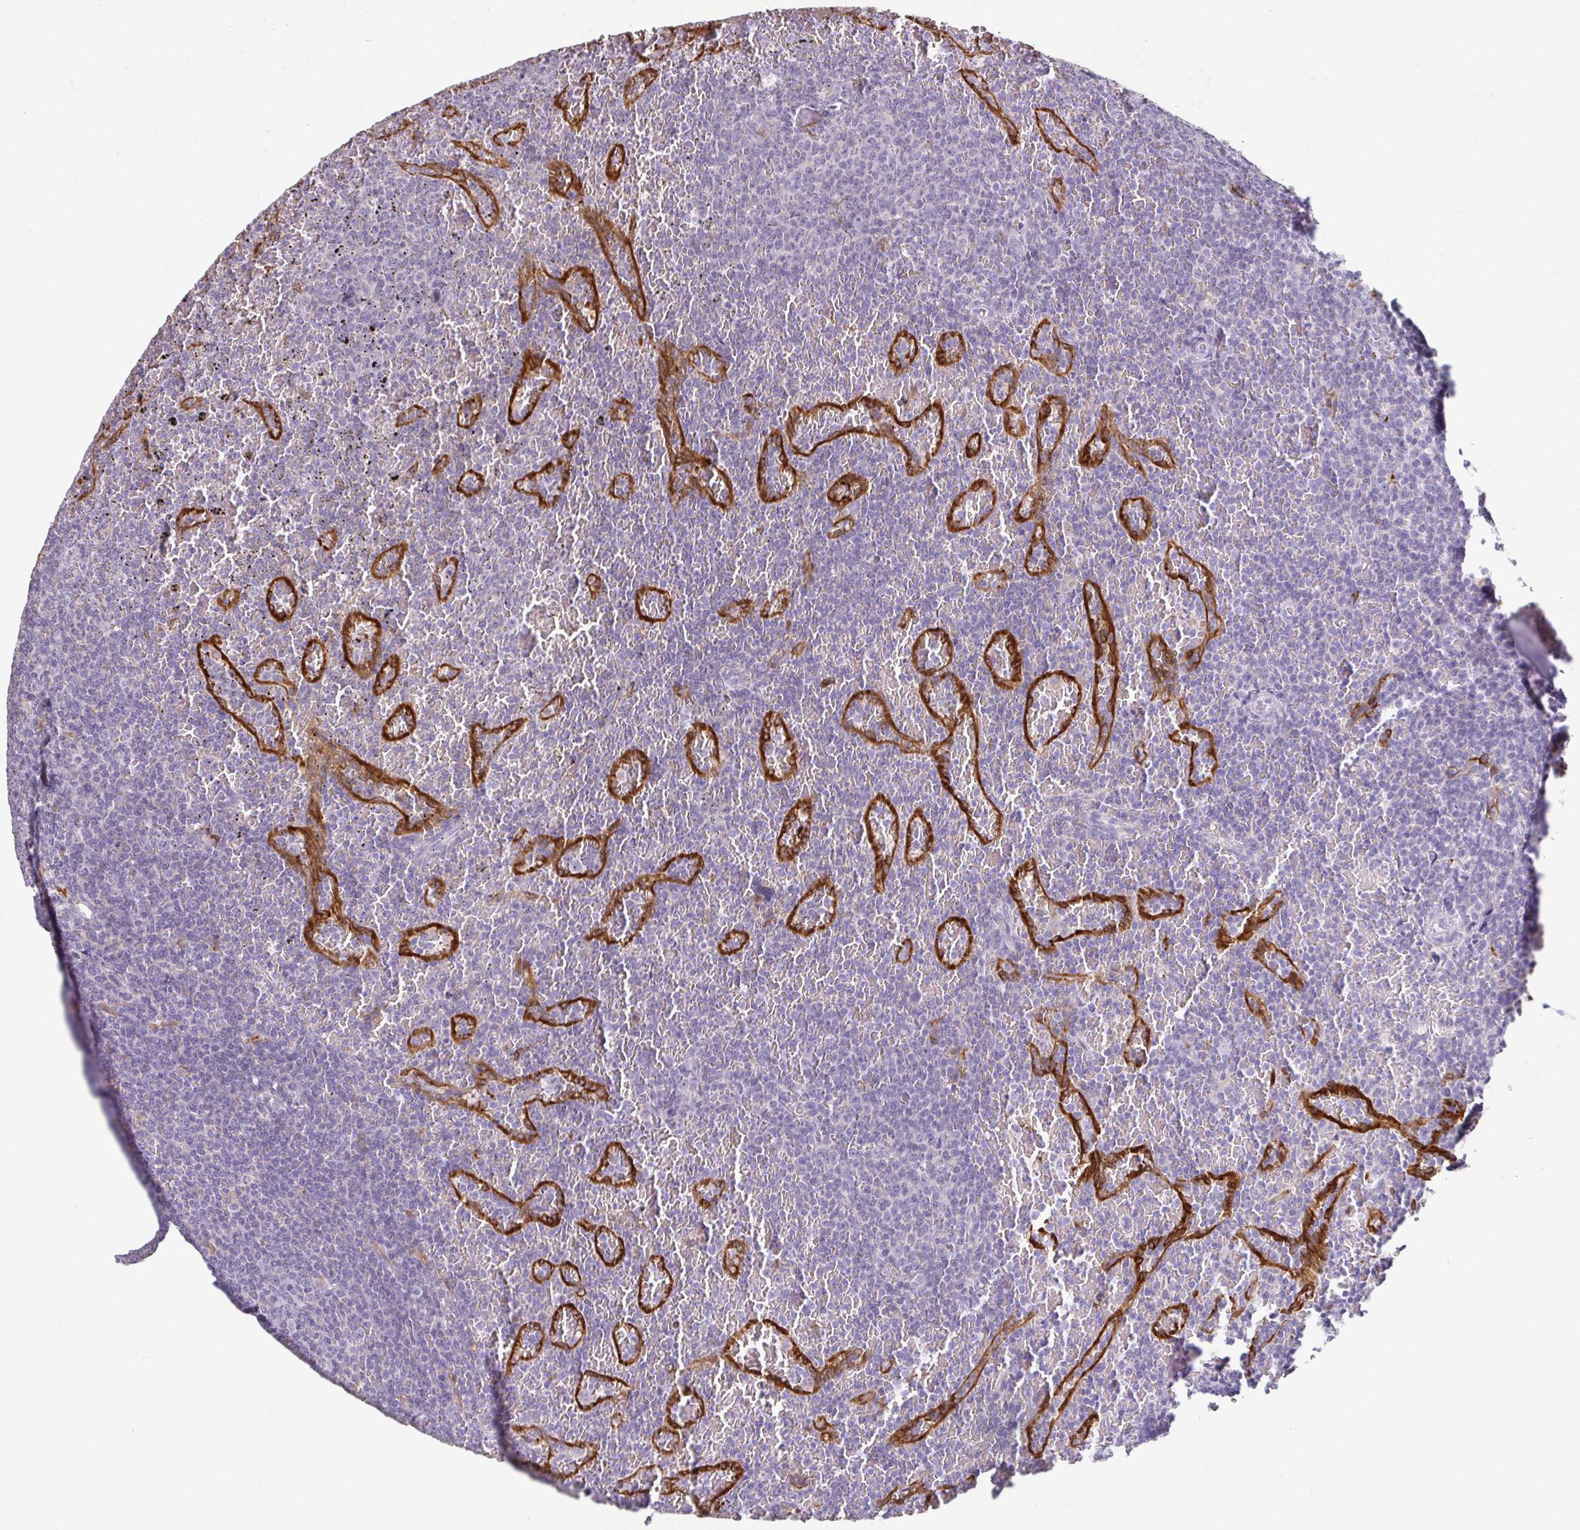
{"staining": {"intensity": "negative", "quantity": "none", "location": "none"}, "tissue": "lymphoma", "cell_type": "Tumor cells", "image_type": "cancer", "snomed": [{"axis": "morphology", "description": "Malignant lymphoma, non-Hodgkin's type, Low grade"}, {"axis": "topography", "description": "Spleen"}], "caption": "Tumor cells show no significant expression in lymphoma.", "gene": "PDE2A", "patient": {"sex": "female", "age": 77}}